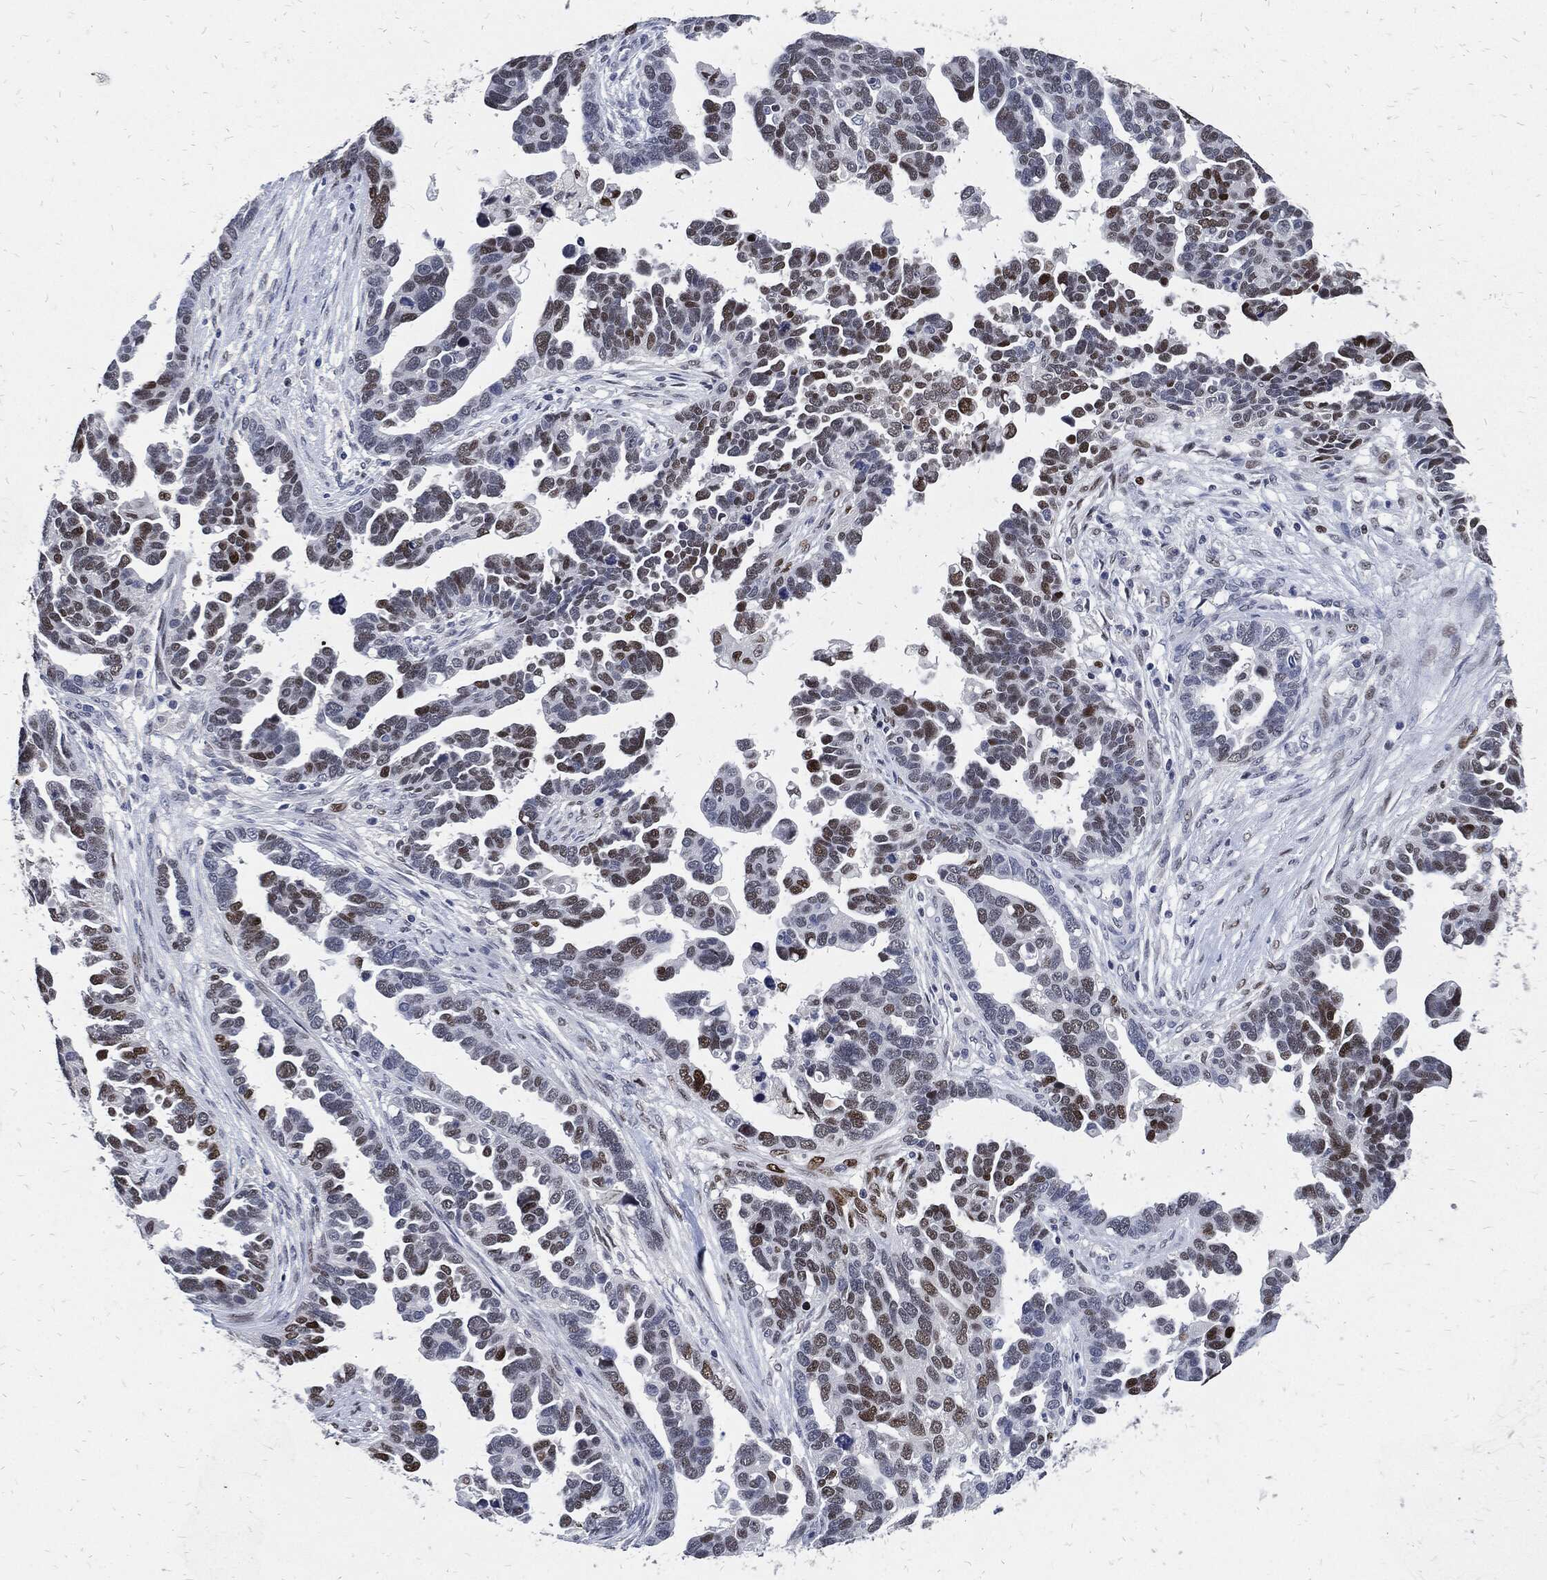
{"staining": {"intensity": "moderate", "quantity": "<25%", "location": "nuclear"}, "tissue": "ovarian cancer", "cell_type": "Tumor cells", "image_type": "cancer", "snomed": [{"axis": "morphology", "description": "Cystadenocarcinoma, serous, NOS"}, {"axis": "topography", "description": "Ovary"}], "caption": "Protein staining exhibits moderate nuclear positivity in approximately <25% of tumor cells in ovarian cancer (serous cystadenocarcinoma). The protein is shown in brown color, while the nuclei are stained blue.", "gene": "JUN", "patient": {"sex": "female", "age": 54}}